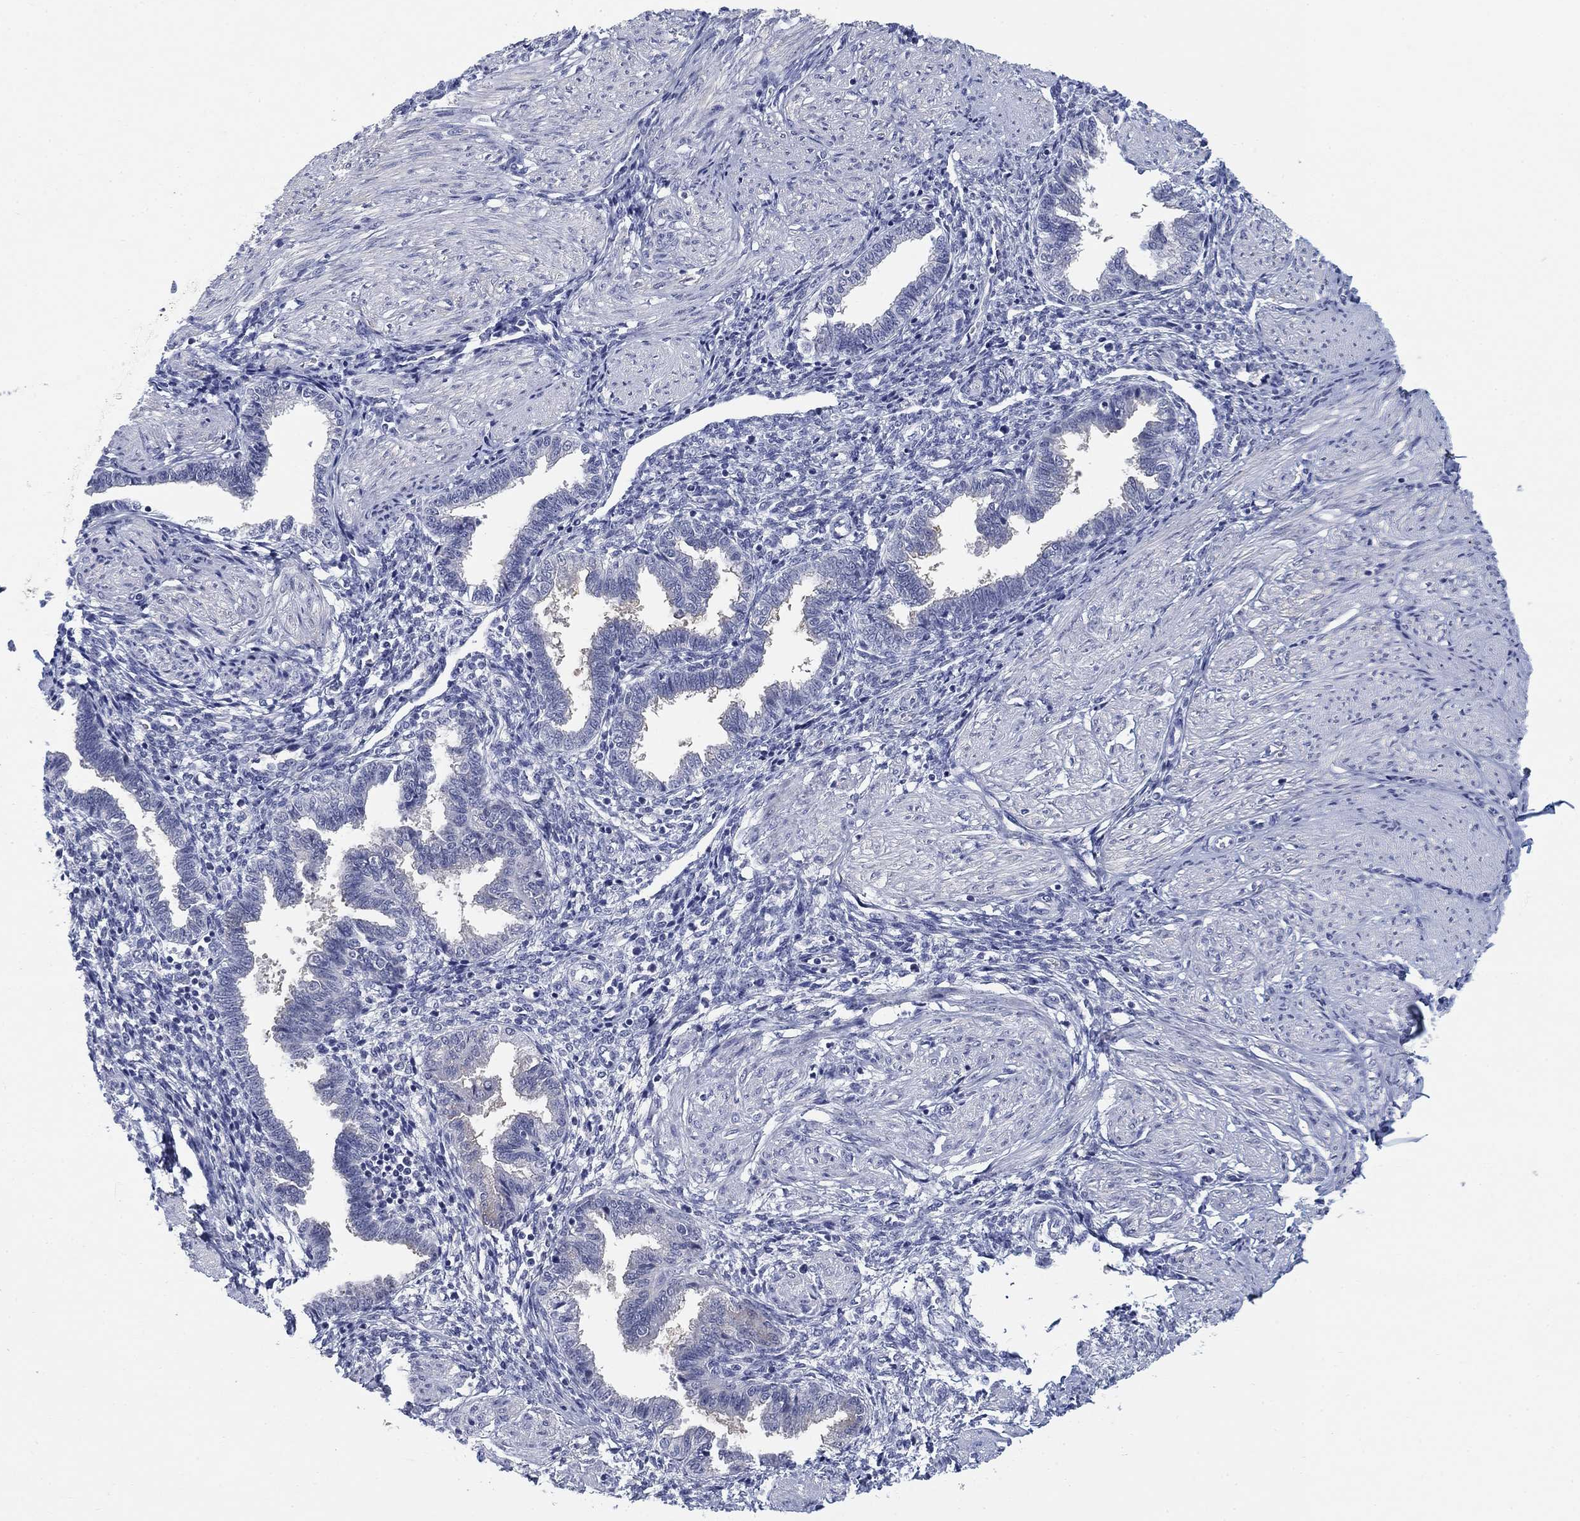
{"staining": {"intensity": "negative", "quantity": "none", "location": "none"}, "tissue": "endometrium", "cell_type": "Cells in endometrial stroma", "image_type": "normal", "snomed": [{"axis": "morphology", "description": "Normal tissue, NOS"}, {"axis": "topography", "description": "Endometrium"}], "caption": "Photomicrograph shows no significant protein staining in cells in endometrial stroma of normal endometrium. Brightfield microscopy of immunohistochemistry stained with DAB (brown) and hematoxylin (blue), captured at high magnification.", "gene": "CLUL1", "patient": {"sex": "female", "age": 37}}